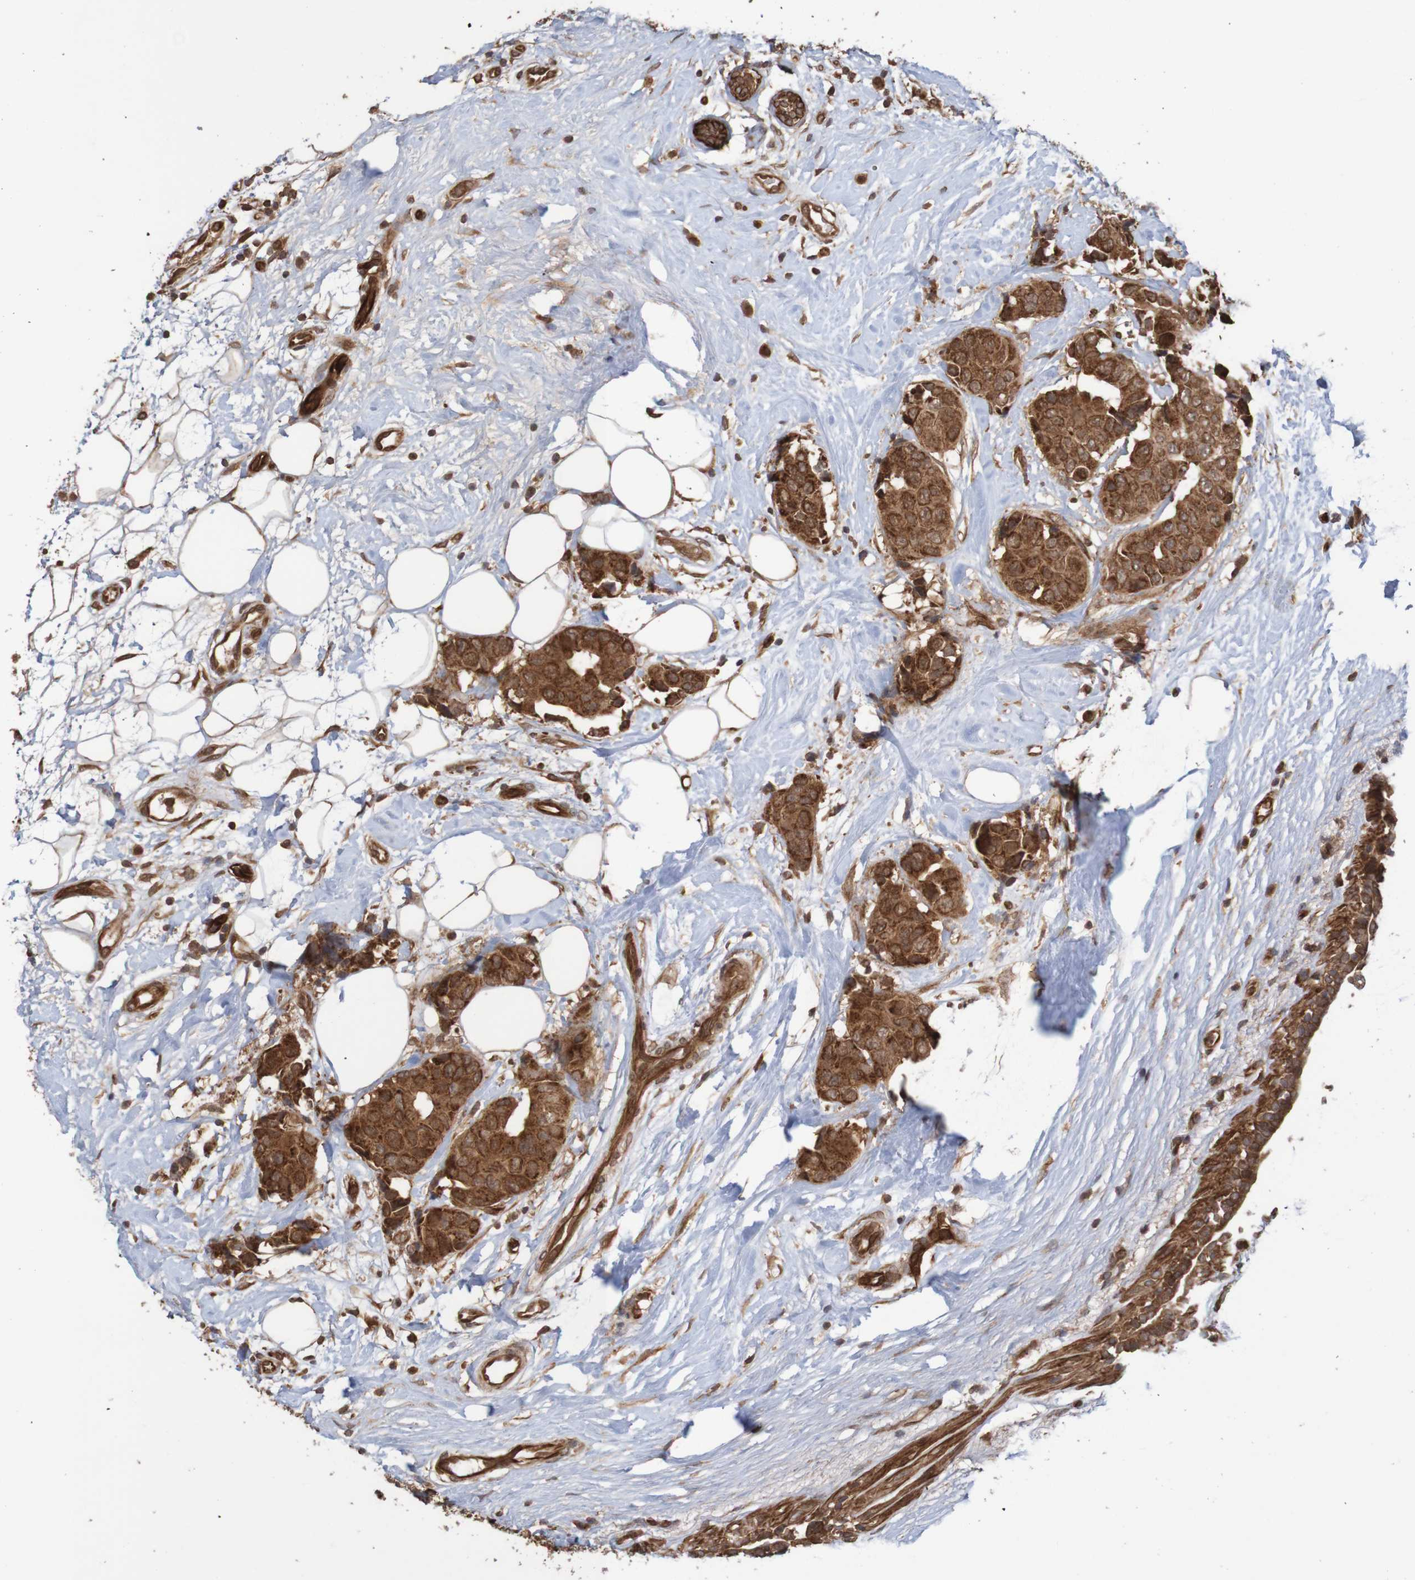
{"staining": {"intensity": "strong", "quantity": ">75%", "location": "cytoplasmic/membranous"}, "tissue": "breast cancer", "cell_type": "Tumor cells", "image_type": "cancer", "snomed": [{"axis": "morphology", "description": "Normal tissue, NOS"}, {"axis": "morphology", "description": "Duct carcinoma"}, {"axis": "topography", "description": "Breast"}], "caption": "Immunohistochemistry of breast cancer (invasive ductal carcinoma) displays high levels of strong cytoplasmic/membranous staining in about >75% of tumor cells.", "gene": "MRPL52", "patient": {"sex": "female", "age": 39}}